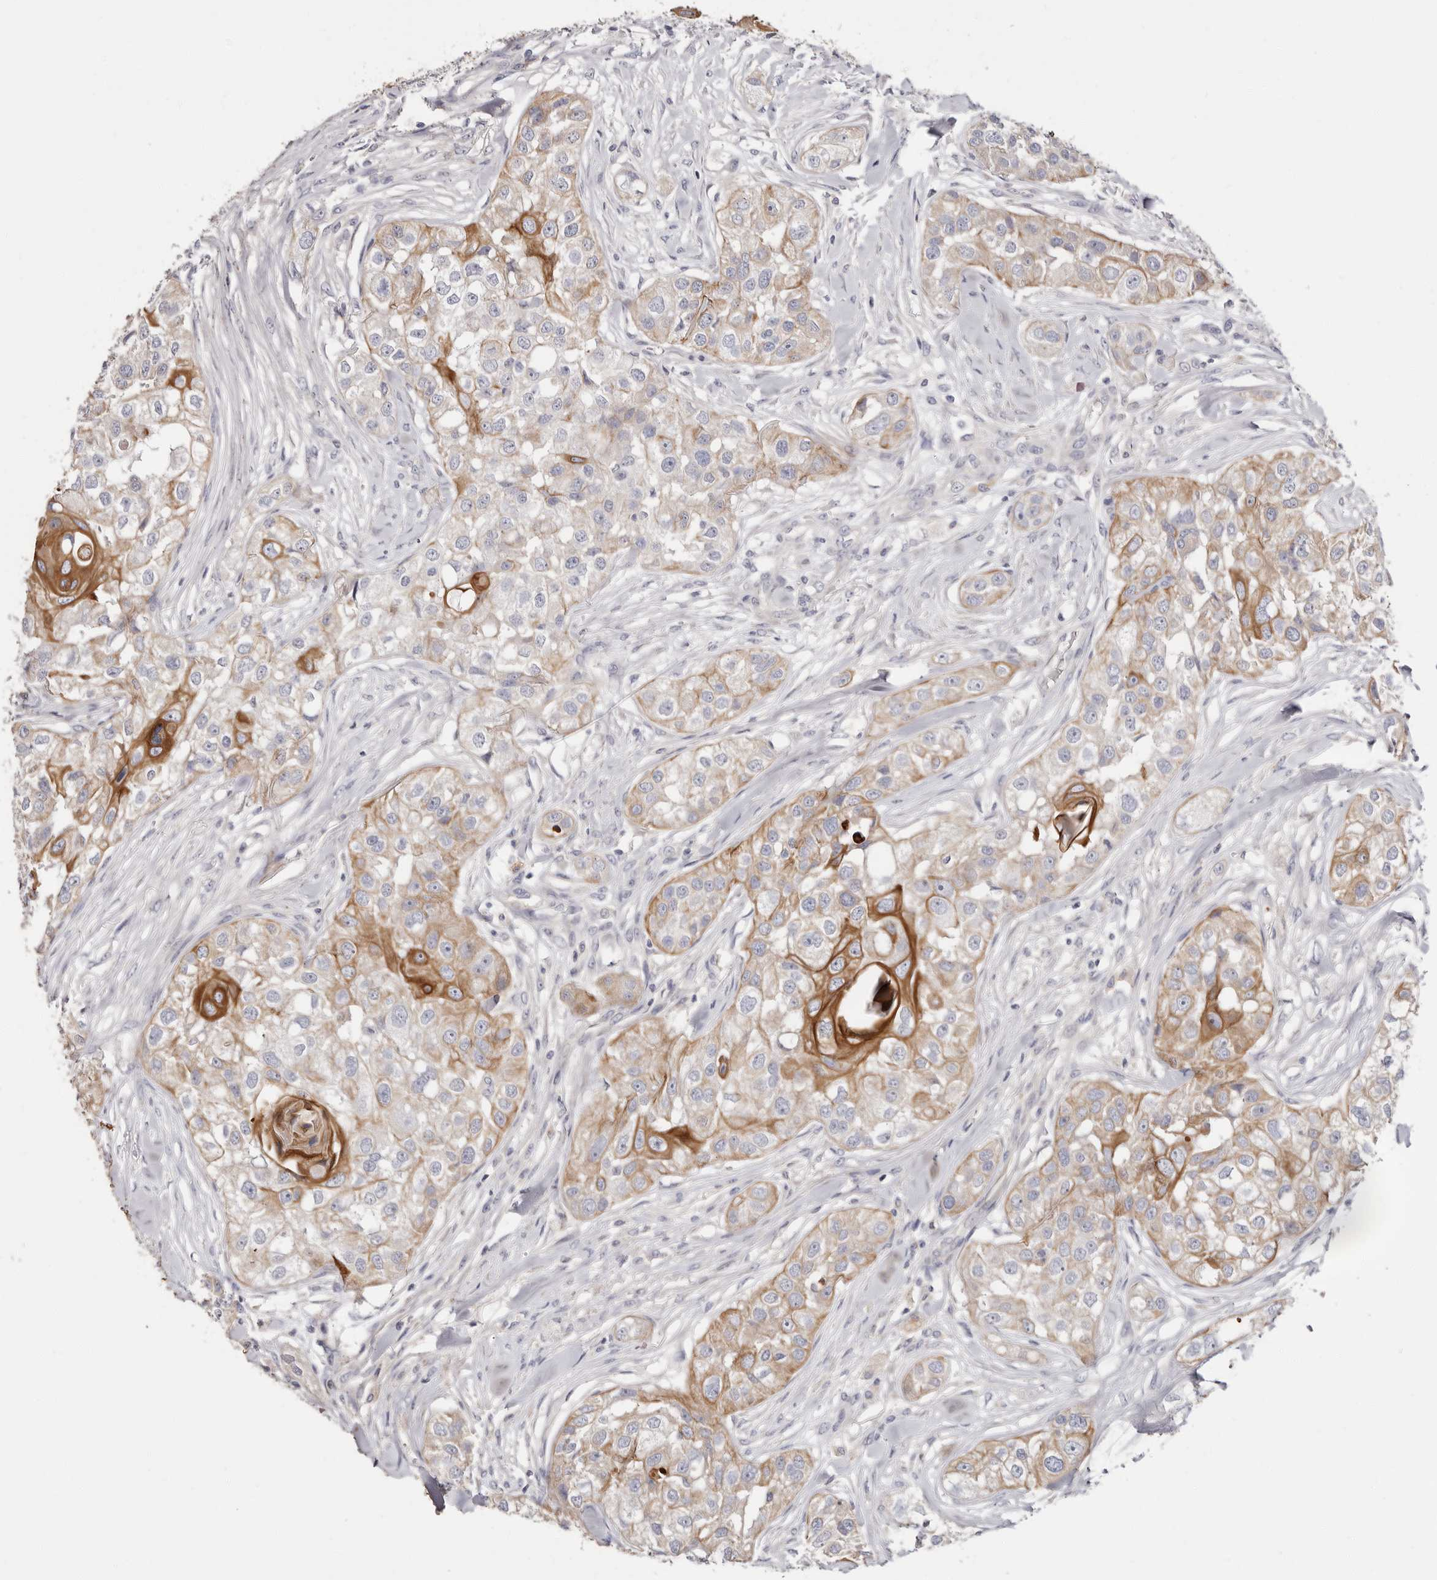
{"staining": {"intensity": "strong", "quantity": "<25%", "location": "cytoplasmic/membranous"}, "tissue": "head and neck cancer", "cell_type": "Tumor cells", "image_type": "cancer", "snomed": [{"axis": "morphology", "description": "Normal tissue, NOS"}, {"axis": "morphology", "description": "Squamous cell carcinoma, NOS"}, {"axis": "topography", "description": "Skeletal muscle"}, {"axis": "topography", "description": "Head-Neck"}], "caption": "This histopathology image shows head and neck cancer (squamous cell carcinoma) stained with immunohistochemistry to label a protein in brown. The cytoplasmic/membranous of tumor cells show strong positivity for the protein. Nuclei are counter-stained blue.", "gene": "STK16", "patient": {"sex": "male", "age": 51}}